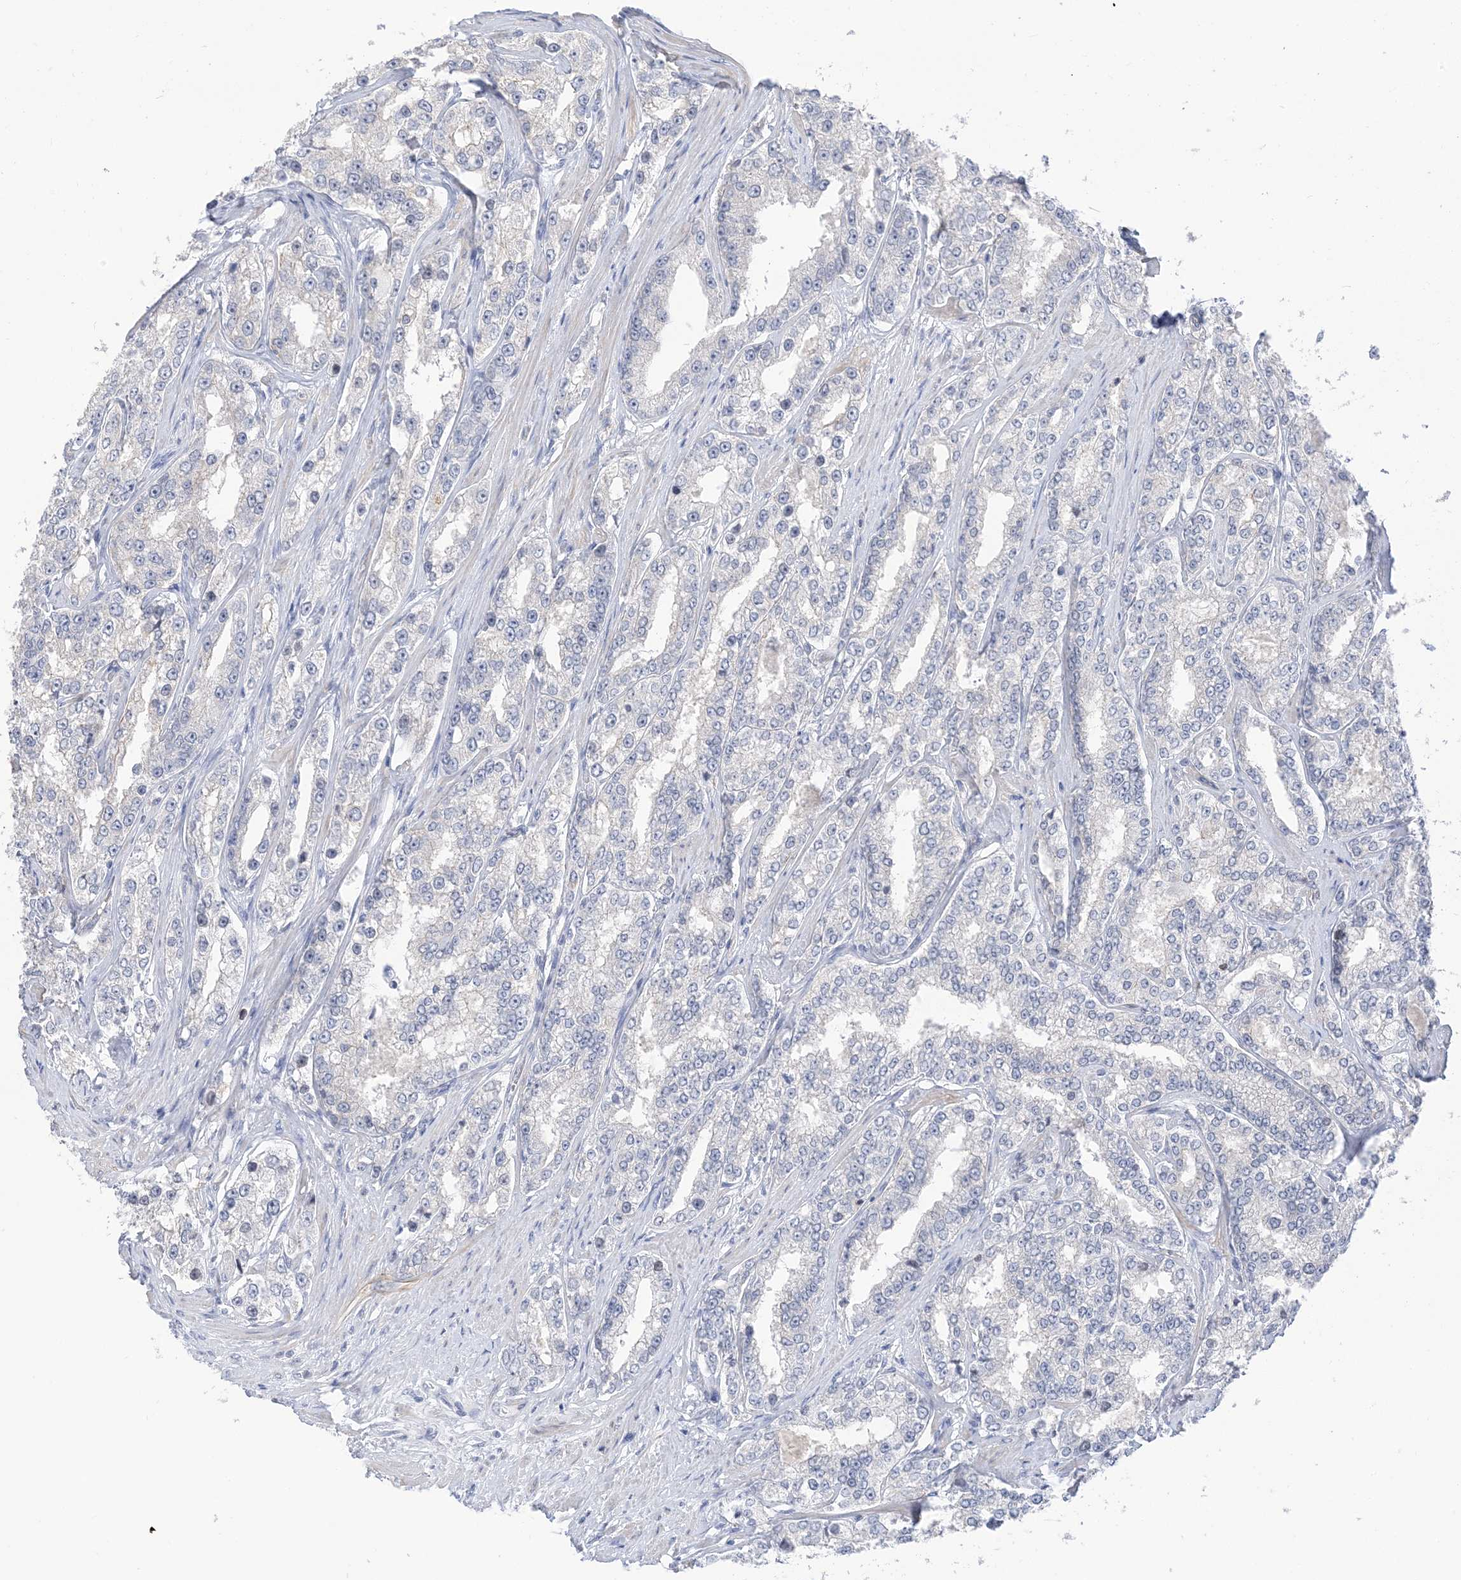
{"staining": {"intensity": "negative", "quantity": "none", "location": "none"}, "tissue": "prostate cancer", "cell_type": "Tumor cells", "image_type": "cancer", "snomed": [{"axis": "morphology", "description": "Normal tissue, NOS"}, {"axis": "morphology", "description": "Adenocarcinoma, High grade"}, {"axis": "topography", "description": "Prostate"}], "caption": "Immunohistochemistry (IHC) of prostate cancer (high-grade adenocarcinoma) exhibits no staining in tumor cells.", "gene": "IL36B", "patient": {"sex": "male", "age": 83}}